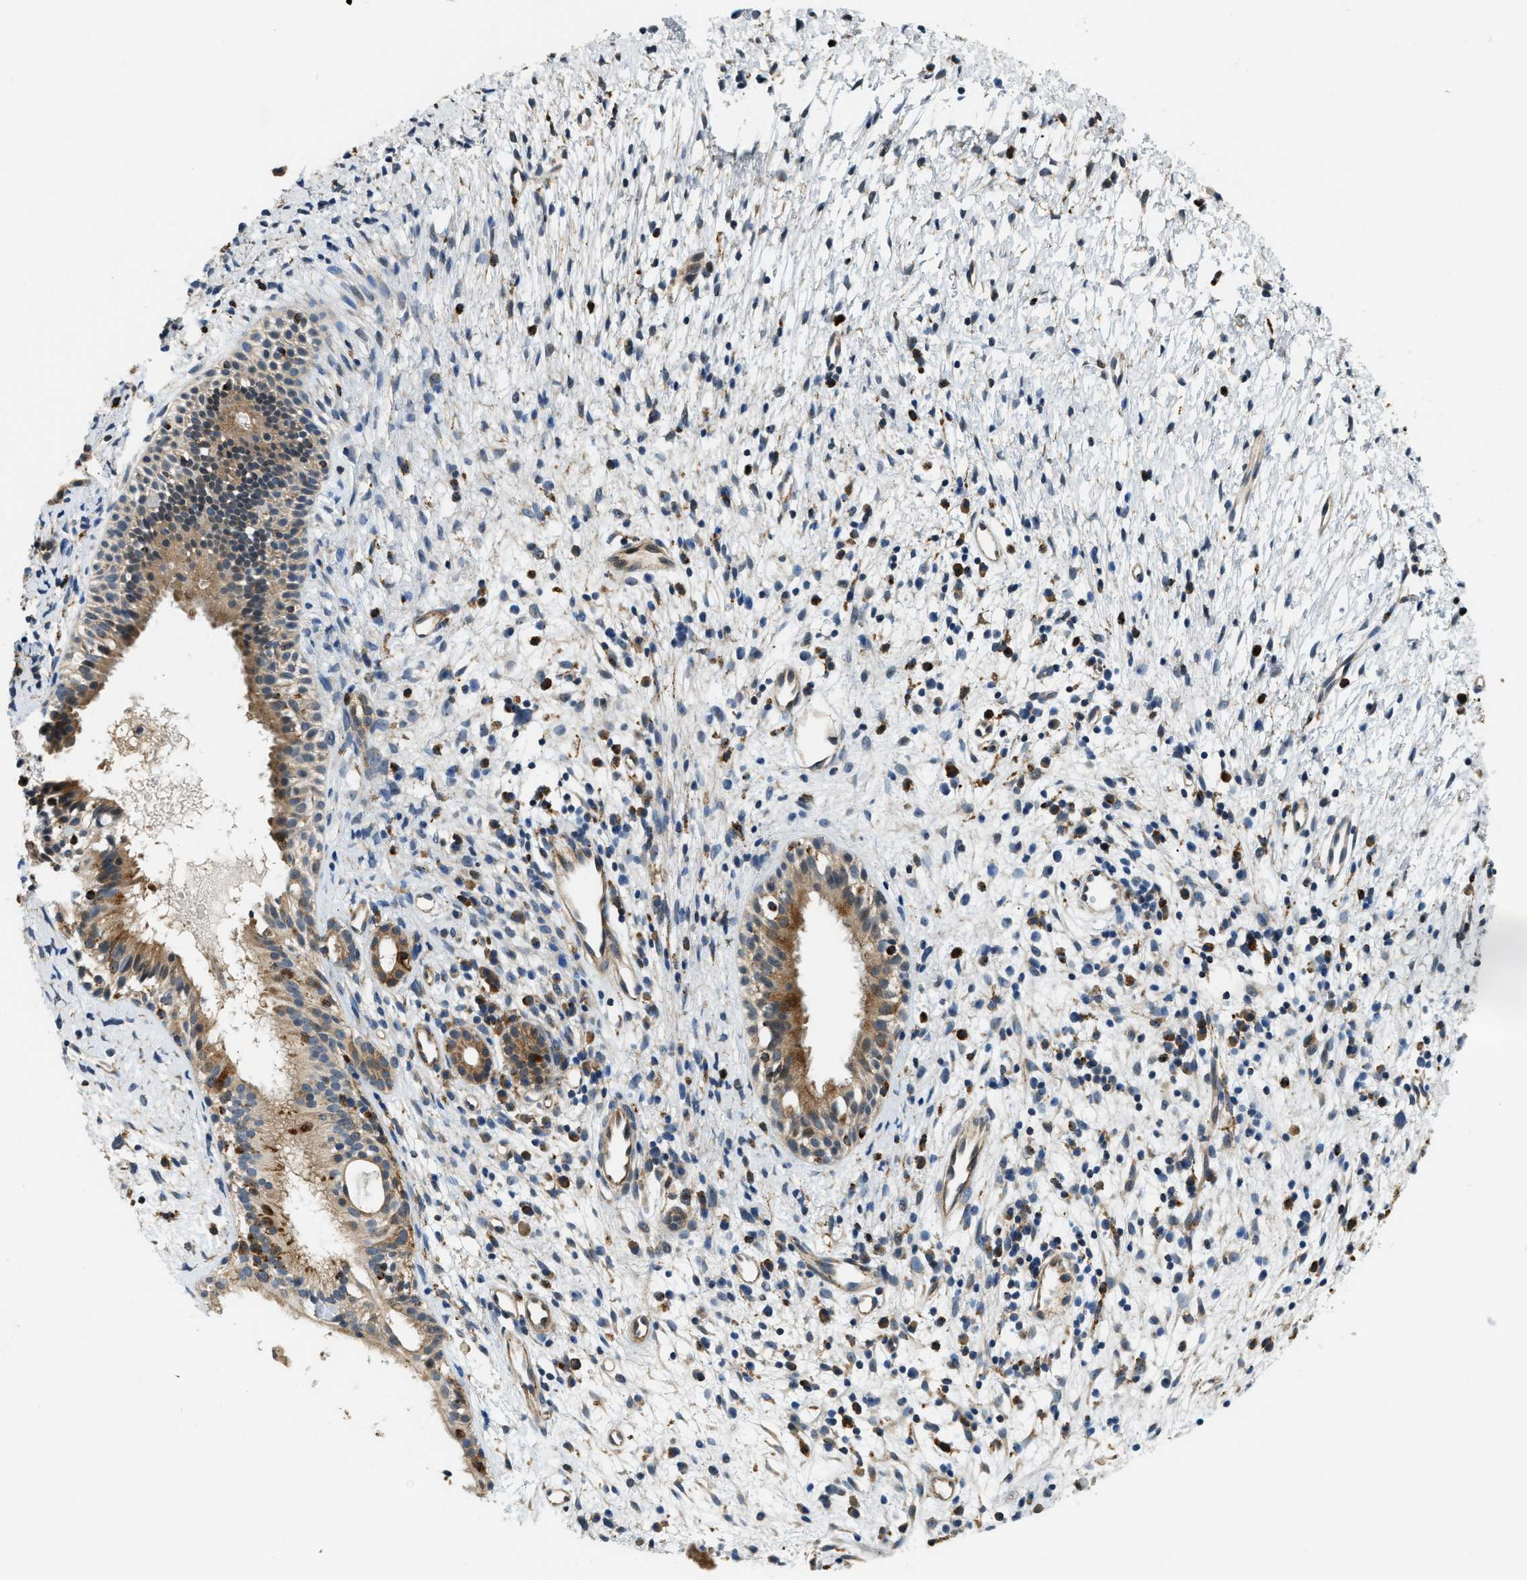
{"staining": {"intensity": "moderate", "quantity": ">75%", "location": "cytoplasmic/membranous"}, "tissue": "nasopharynx", "cell_type": "Respiratory epithelial cells", "image_type": "normal", "snomed": [{"axis": "morphology", "description": "Normal tissue, NOS"}, {"axis": "topography", "description": "Nasopharynx"}], "caption": "The immunohistochemical stain highlights moderate cytoplasmic/membranous staining in respiratory epithelial cells of unremarkable nasopharynx.", "gene": "STARD3NL", "patient": {"sex": "male", "age": 22}}